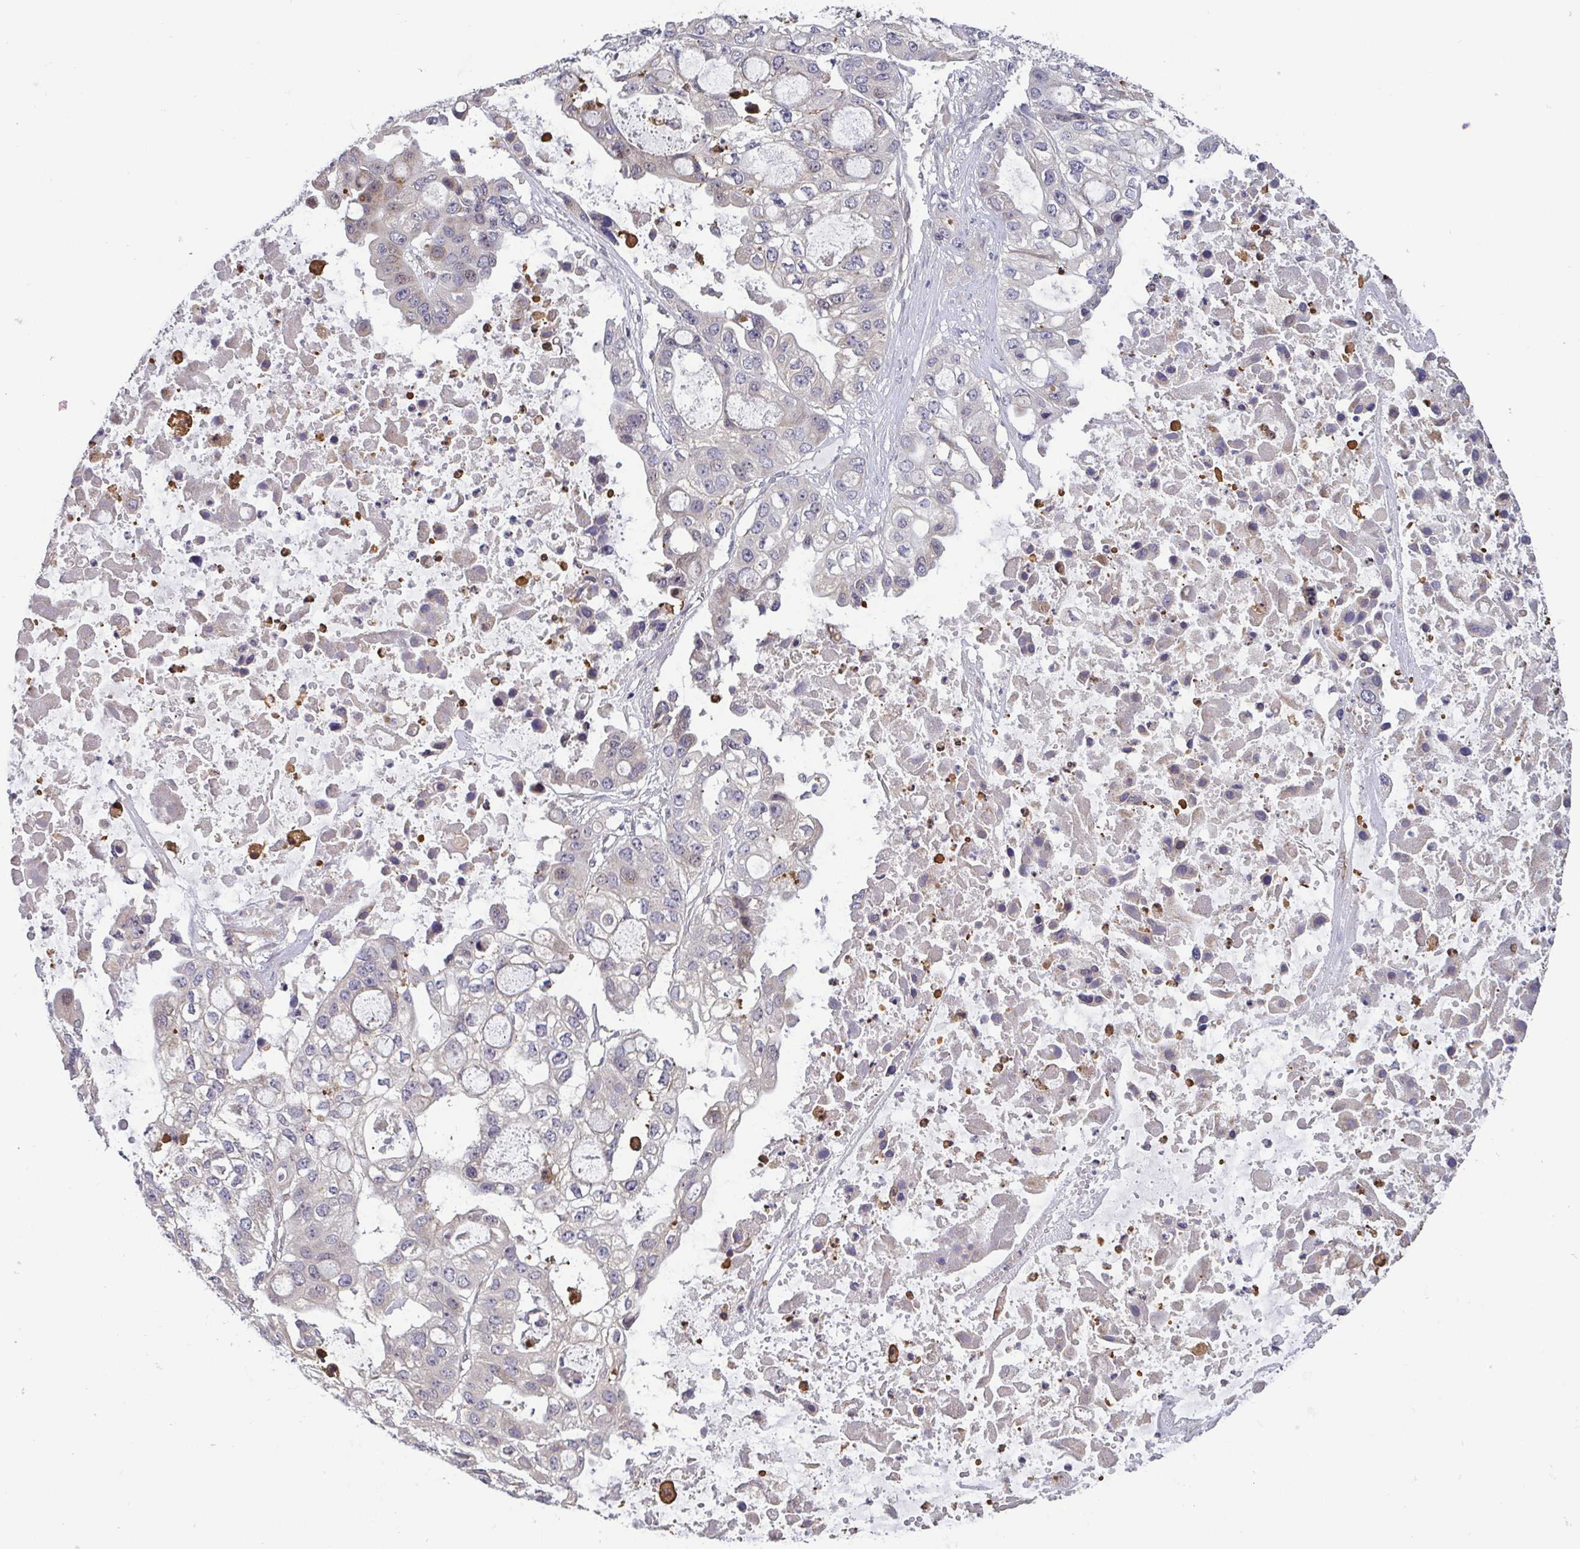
{"staining": {"intensity": "negative", "quantity": "none", "location": "none"}, "tissue": "ovarian cancer", "cell_type": "Tumor cells", "image_type": "cancer", "snomed": [{"axis": "morphology", "description": "Cystadenocarcinoma, serous, NOS"}, {"axis": "topography", "description": "Ovary"}], "caption": "Immunohistochemistry micrograph of neoplastic tissue: human ovarian cancer (serous cystadenocarcinoma) stained with DAB (3,3'-diaminobenzidine) reveals no significant protein positivity in tumor cells.", "gene": "OSBPL7", "patient": {"sex": "female", "age": 56}}